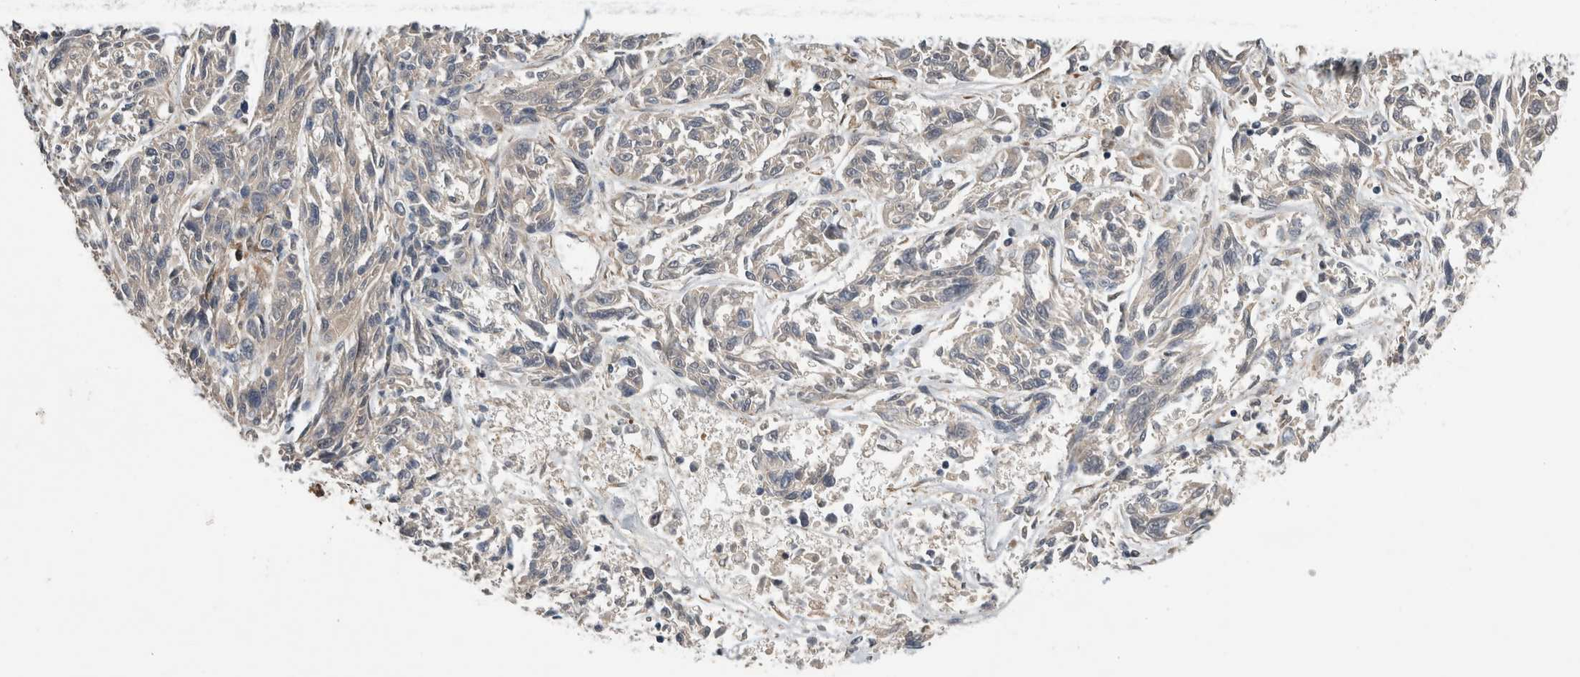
{"staining": {"intensity": "negative", "quantity": "none", "location": "none"}, "tissue": "melanoma", "cell_type": "Tumor cells", "image_type": "cancer", "snomed": [{"axis": "morphology", "description": "Malignant melanoma, NOS"}, {"axis": "topography", "description": "Skin"}], "caption": "High power microscopy micrograph of an immunohistochemistry micrograph of melanoma, revealing no significant expression in tumor cells.", "gene": "APOL2", "patient": {"sex": "male", "age": 53}}